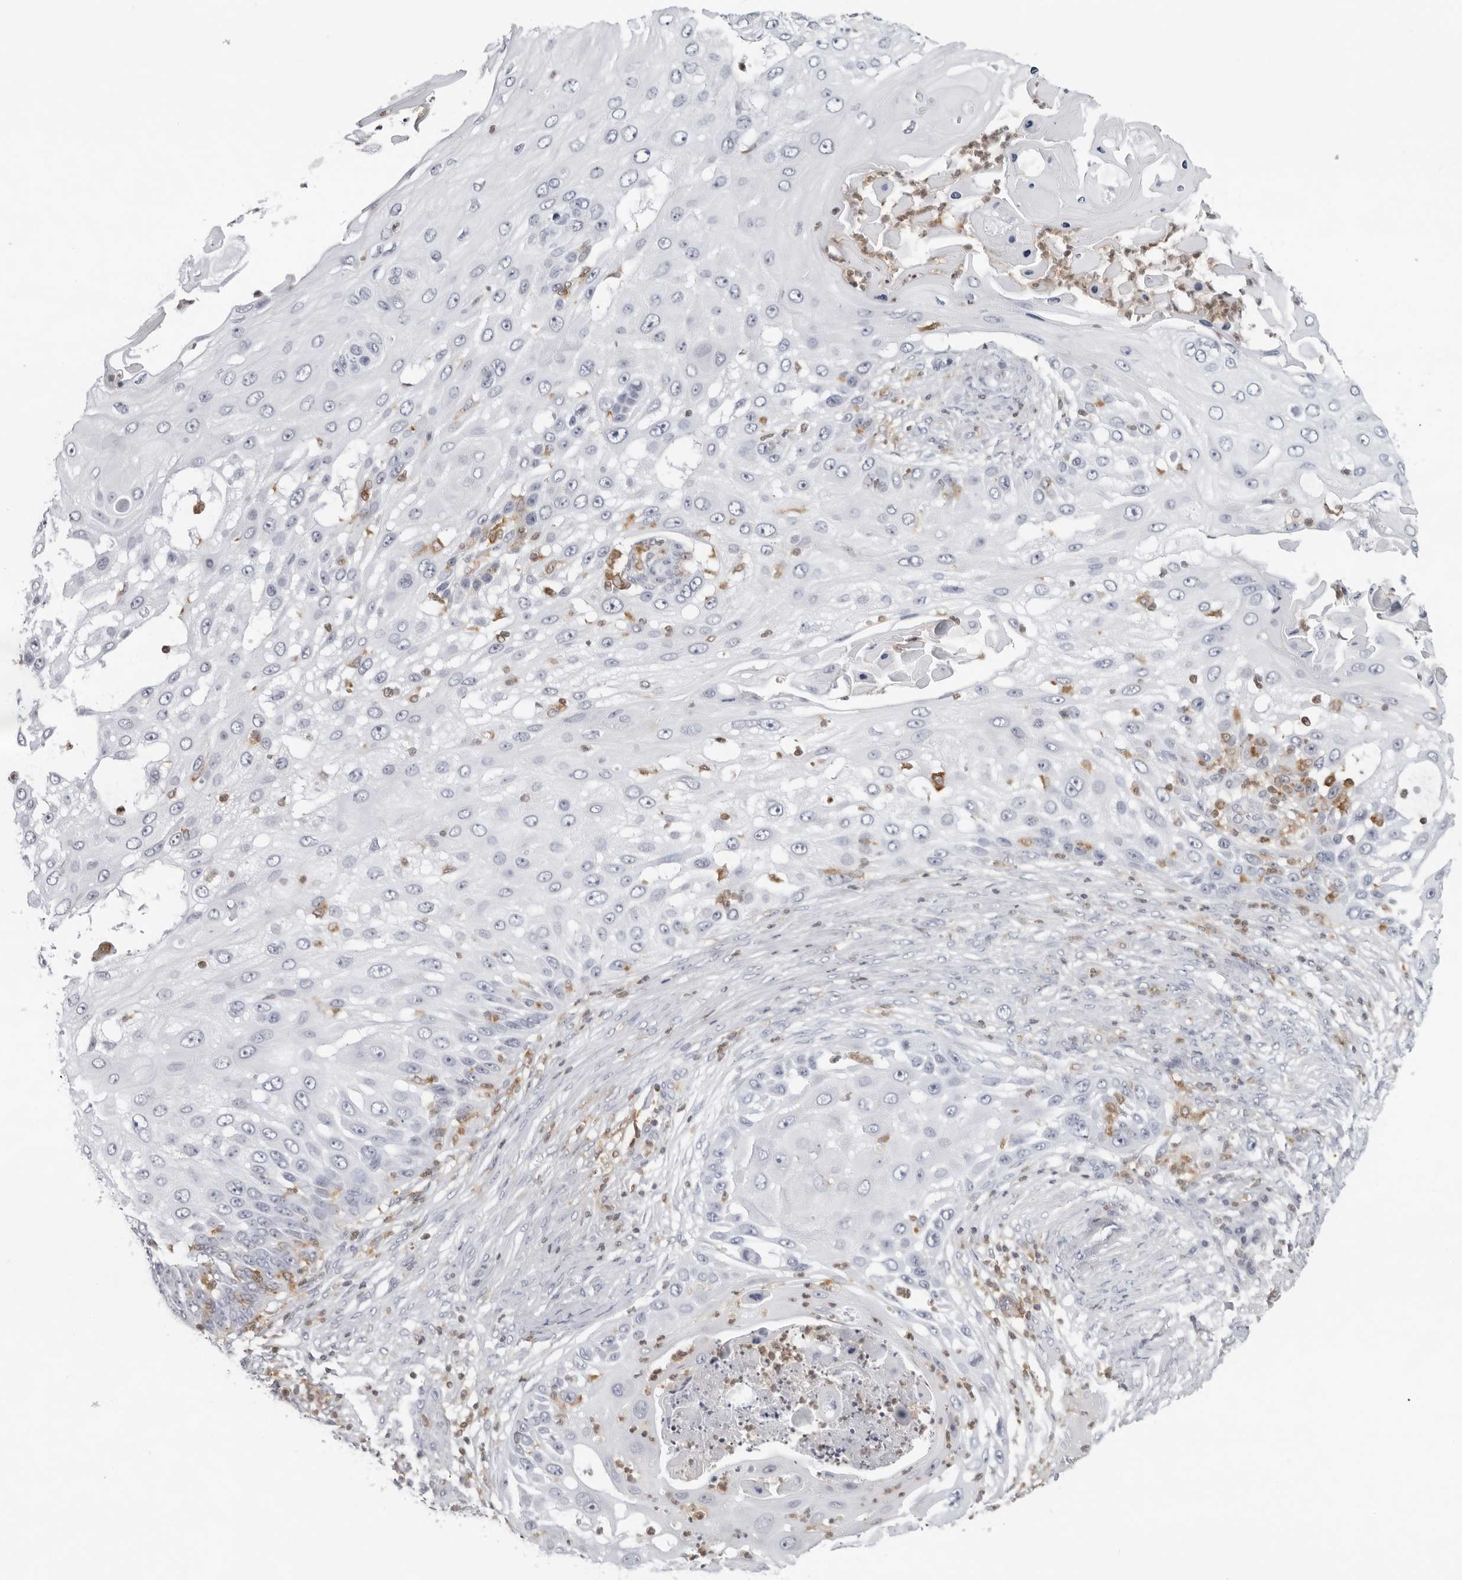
{"staining": {"intensity": "negative", "quantity": "none", "location": "none"}, "tissue": "skin cancer", "cell_type": "Tumor cells", "image_type": "cancer", "snomed": [{"axis": "morphology", "description": "Squamous cell carcinoma, NOS"}, {"axis": "topography", "description": "Skin"}], "caption": "Tumor cells are negative for brown protein staining in skin squamous cell carcinoma.", "gene": "FMNL1", "patient": {"sex": "female", "age": 44}}